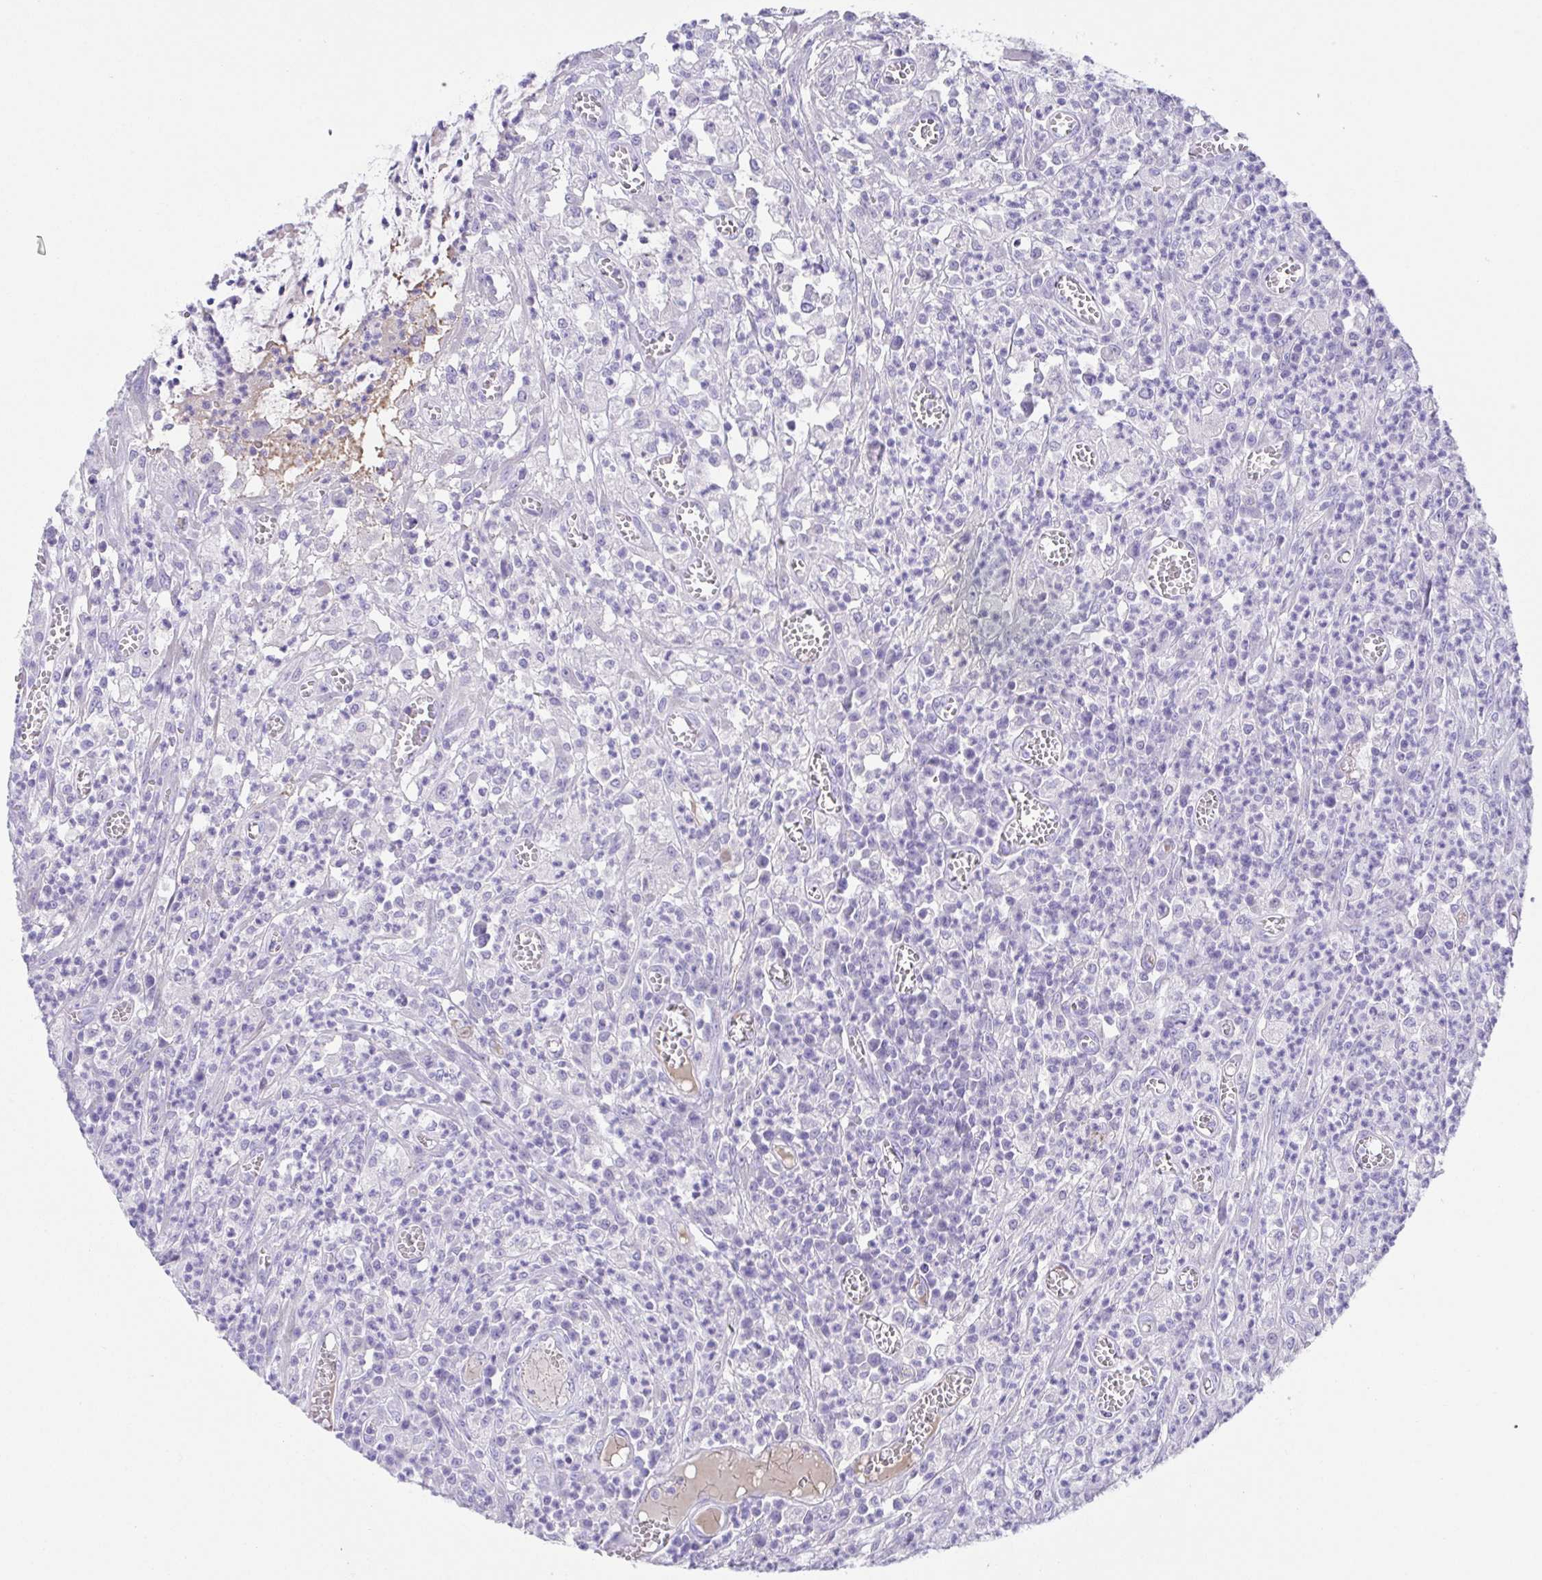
{"staining": {"intensity": "negative", "quantity": "none", "location": "none"}, "tissue": "colorectal cancer", "cell_type": "Tumor cells", "image_type": "cancer", "snomed": [{"axis": "morphology", "description": "Normal tissue, NOS"}, {"axis": "morphology", "description": "Adenocarcinoma, NOS"}, {"axis": "topography", "description": "Colon"}], "caption": "Colorectal cancer (adenocarcinoma) was stained to show a protein in brown. There is no significant staining in tumor cells.", "gene": "SPATA4", "patient": {"sex": "male", "age": 65}}